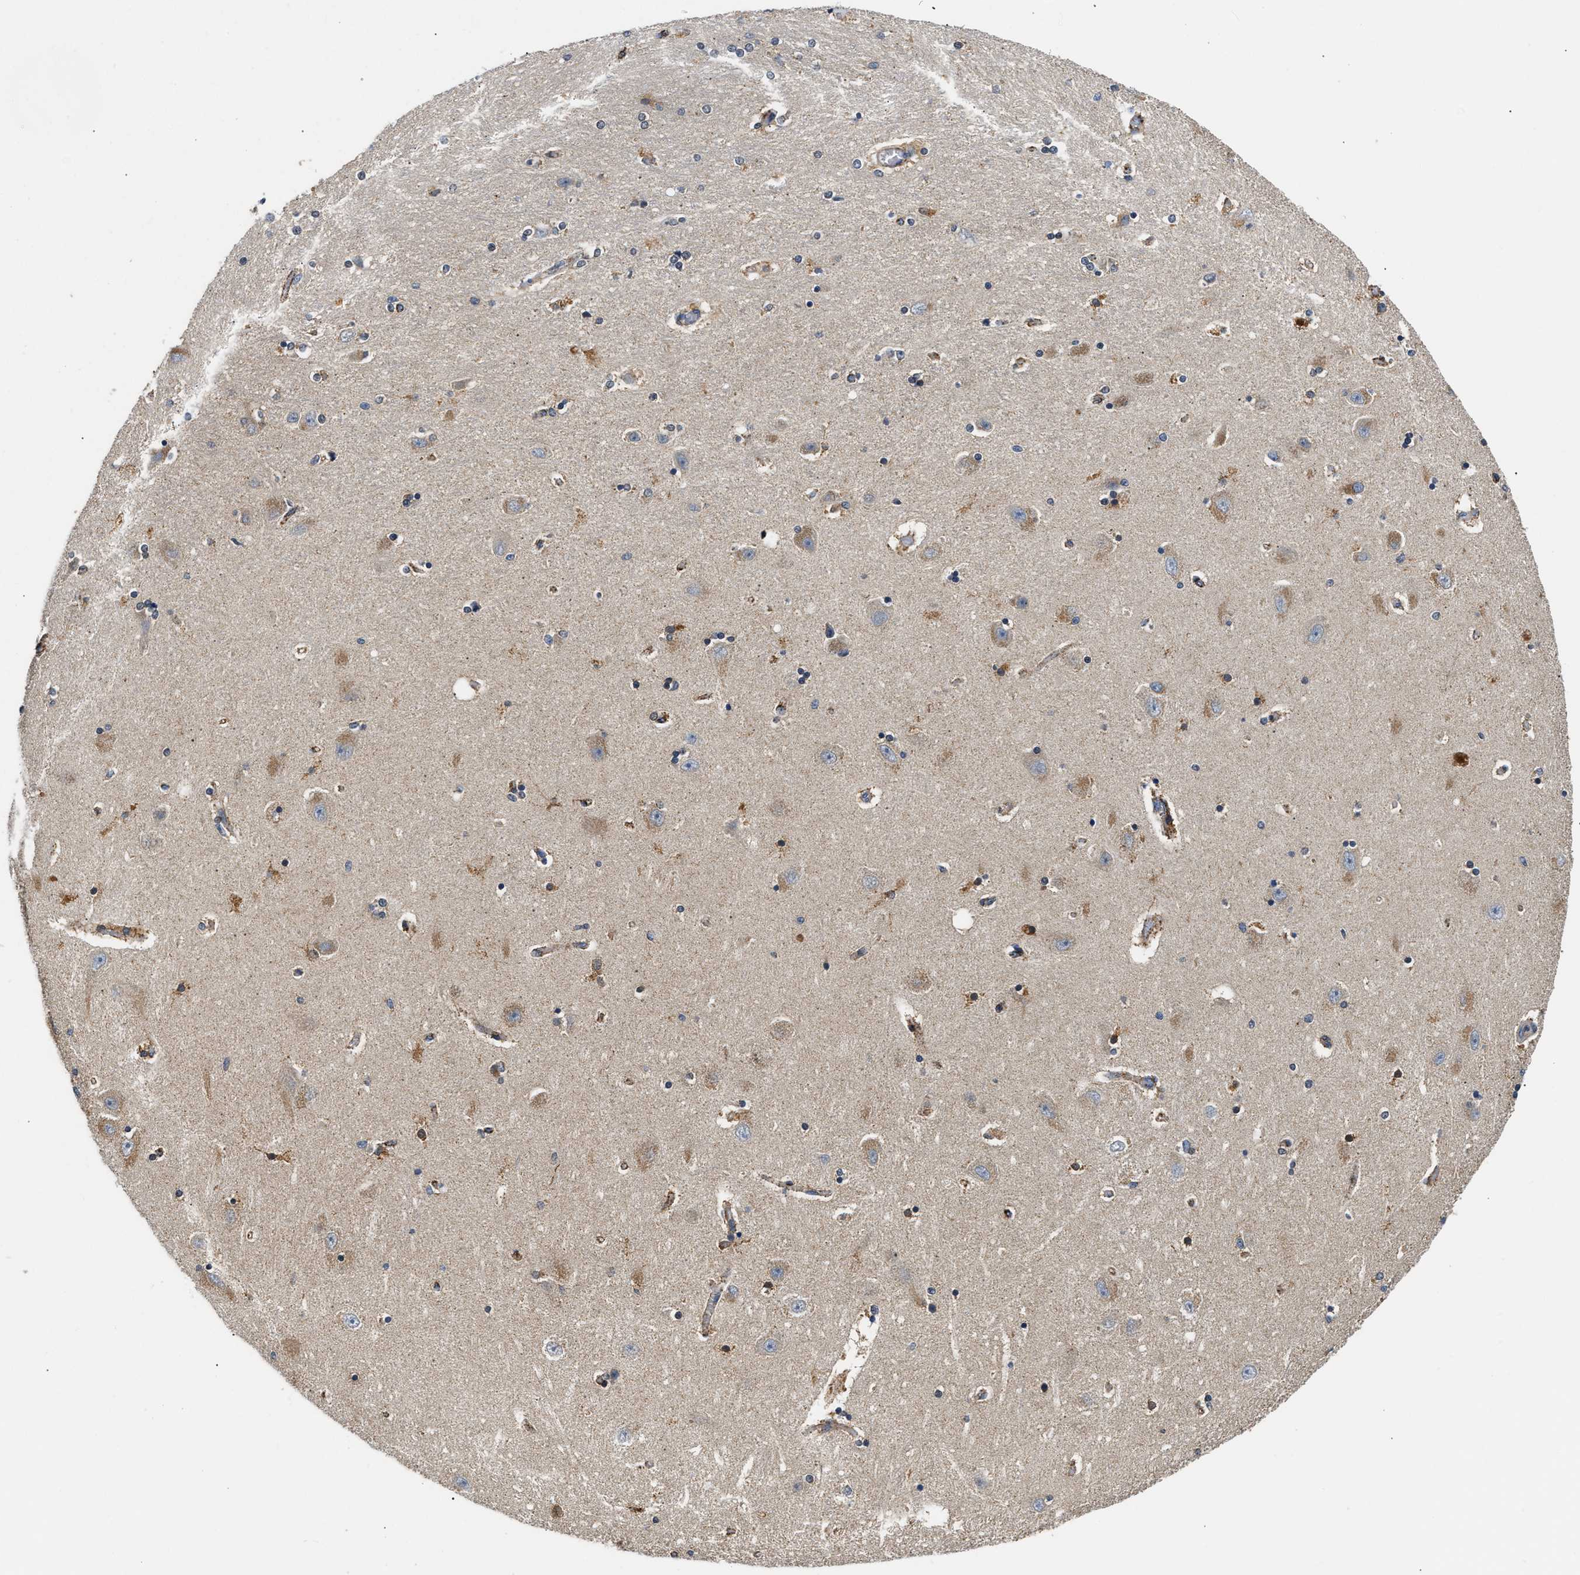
{"staining": {"intensity": "weak", "quantity": "25%-75%", "location": "cytoplasmic/membranous"}, "tissue": "hippocampus", "cell_type": "Glial cells", "image_type": "normal", "snomed": [{"axis": "morphology", "description": "Normal tissue, NOS"}, {"axis": "topography", "description": "Hippocampus"}], "caption": "Immunohistochemistry (IHC) of benign human hippocampus reveals low levels of weak cytoplasmic/membranous staining in about 25%-75% of glial cells.", "gene": "CCM2", "patient": {"sex": "female", "age": 54}}